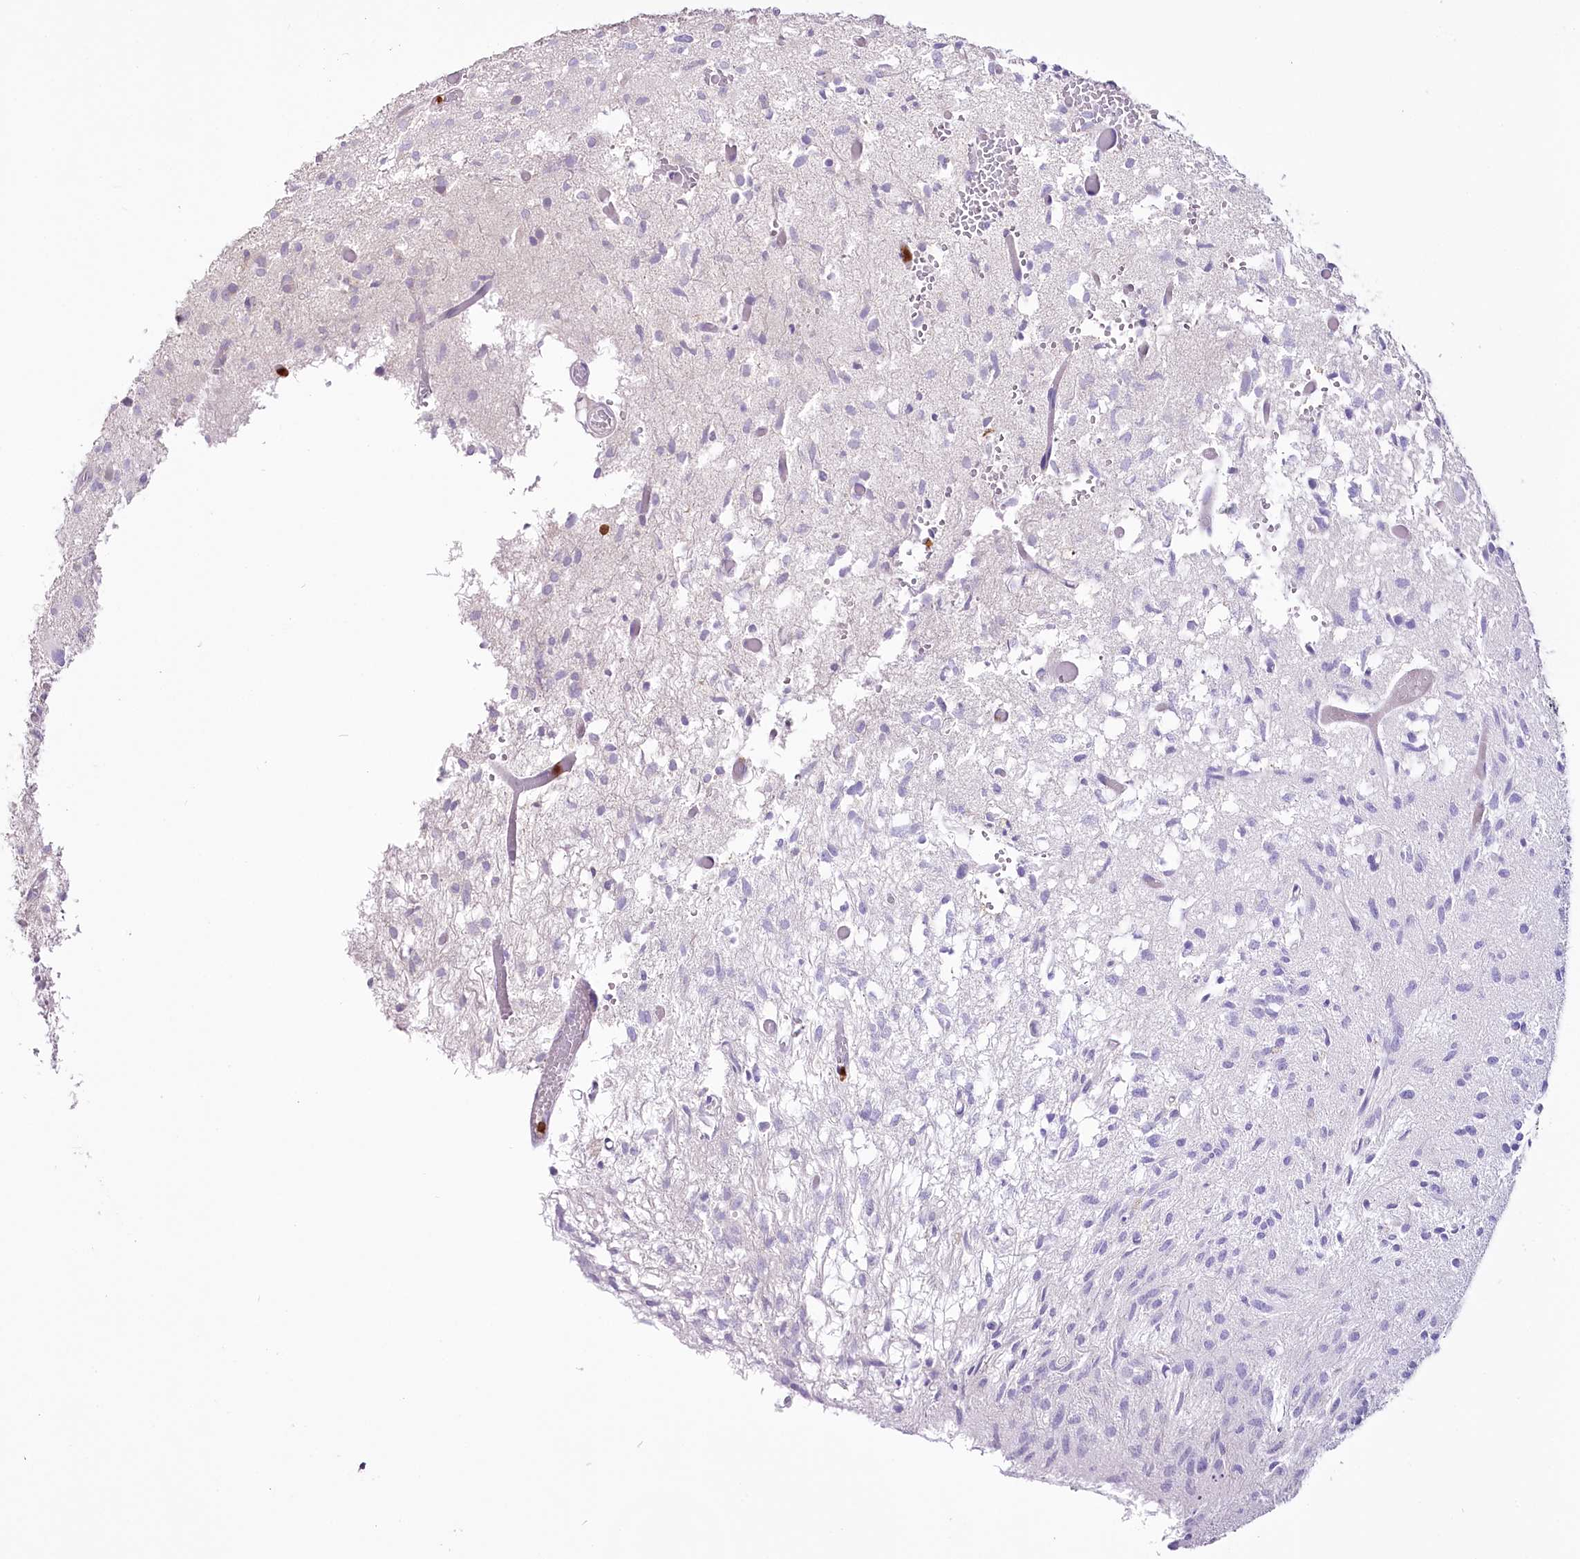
{"staining": {"intensity": "negative", "quantity": "none", "location": "none"}, "tissue": "glioma", "cell_type": "Tumor cells", "image_type": "cancer", "snomed": [{"axis": "morphology", "description": "Glioma, malignant, High grade"}, {"axis": "topography", "description": "Brain"}], "caption": "Tumor cells show no significant expression in high-grade glioma (malignant).", "gene": "DPYD", "patient": {"sex": "female", "age": 59}}